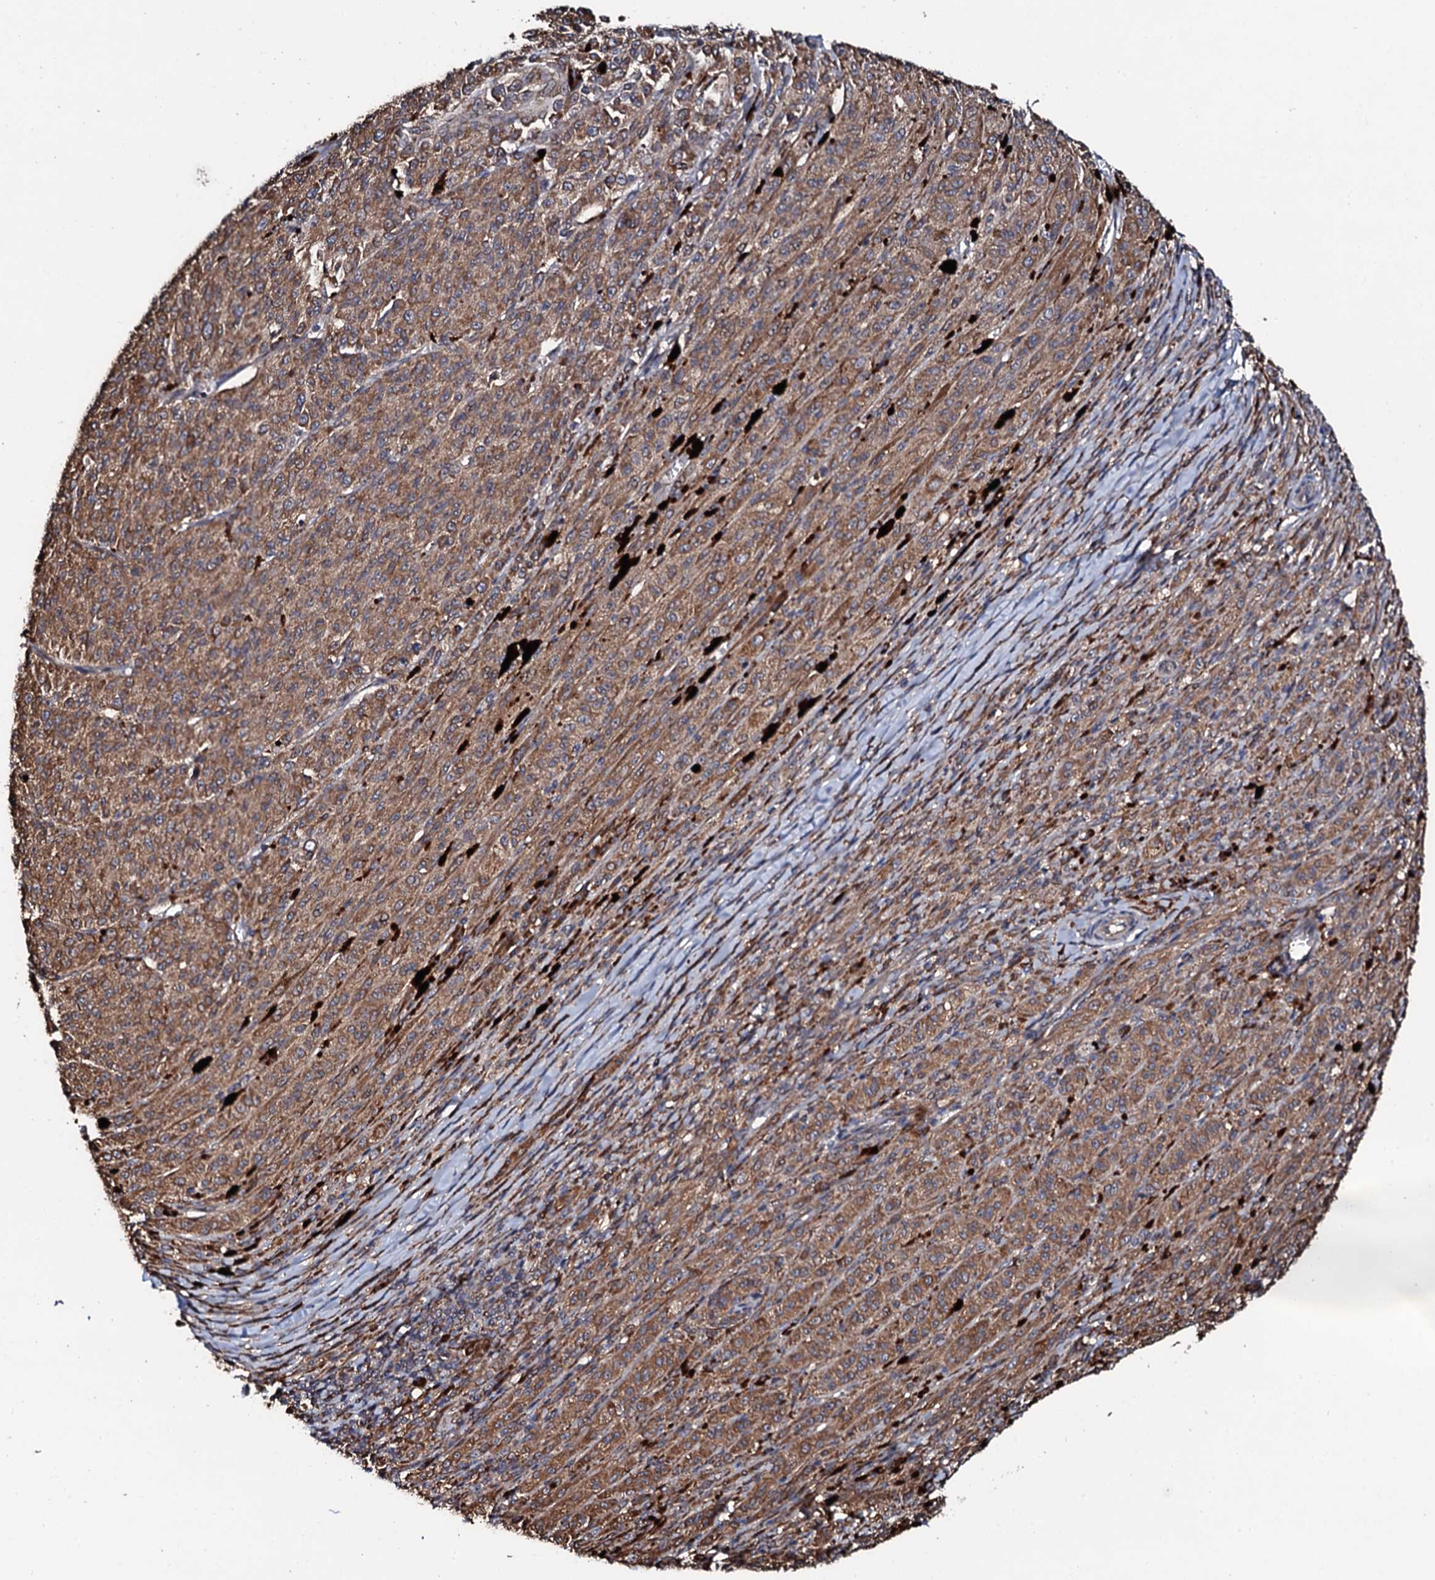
{"staining": {"intensity": "moderate", "quantity": ">75%", "location": "cytoplasmic/membranous"}, "tissue": "melanoma", "cell_type": "Tumor cells", "image_type": "cancer", "snomed": [{"axis": "morphology", "description": "Malignant melanoma, NOS"}, {"axis": "topography", "description": "Skin"}], "caption": "Melanoma stained for a protein (brown) exhibits moderate cytoplasmic/membranous positive expression in about >75% of tumor cells.", "gene": "CKAP5", "patient": {"sex": "female", "age": 52}}